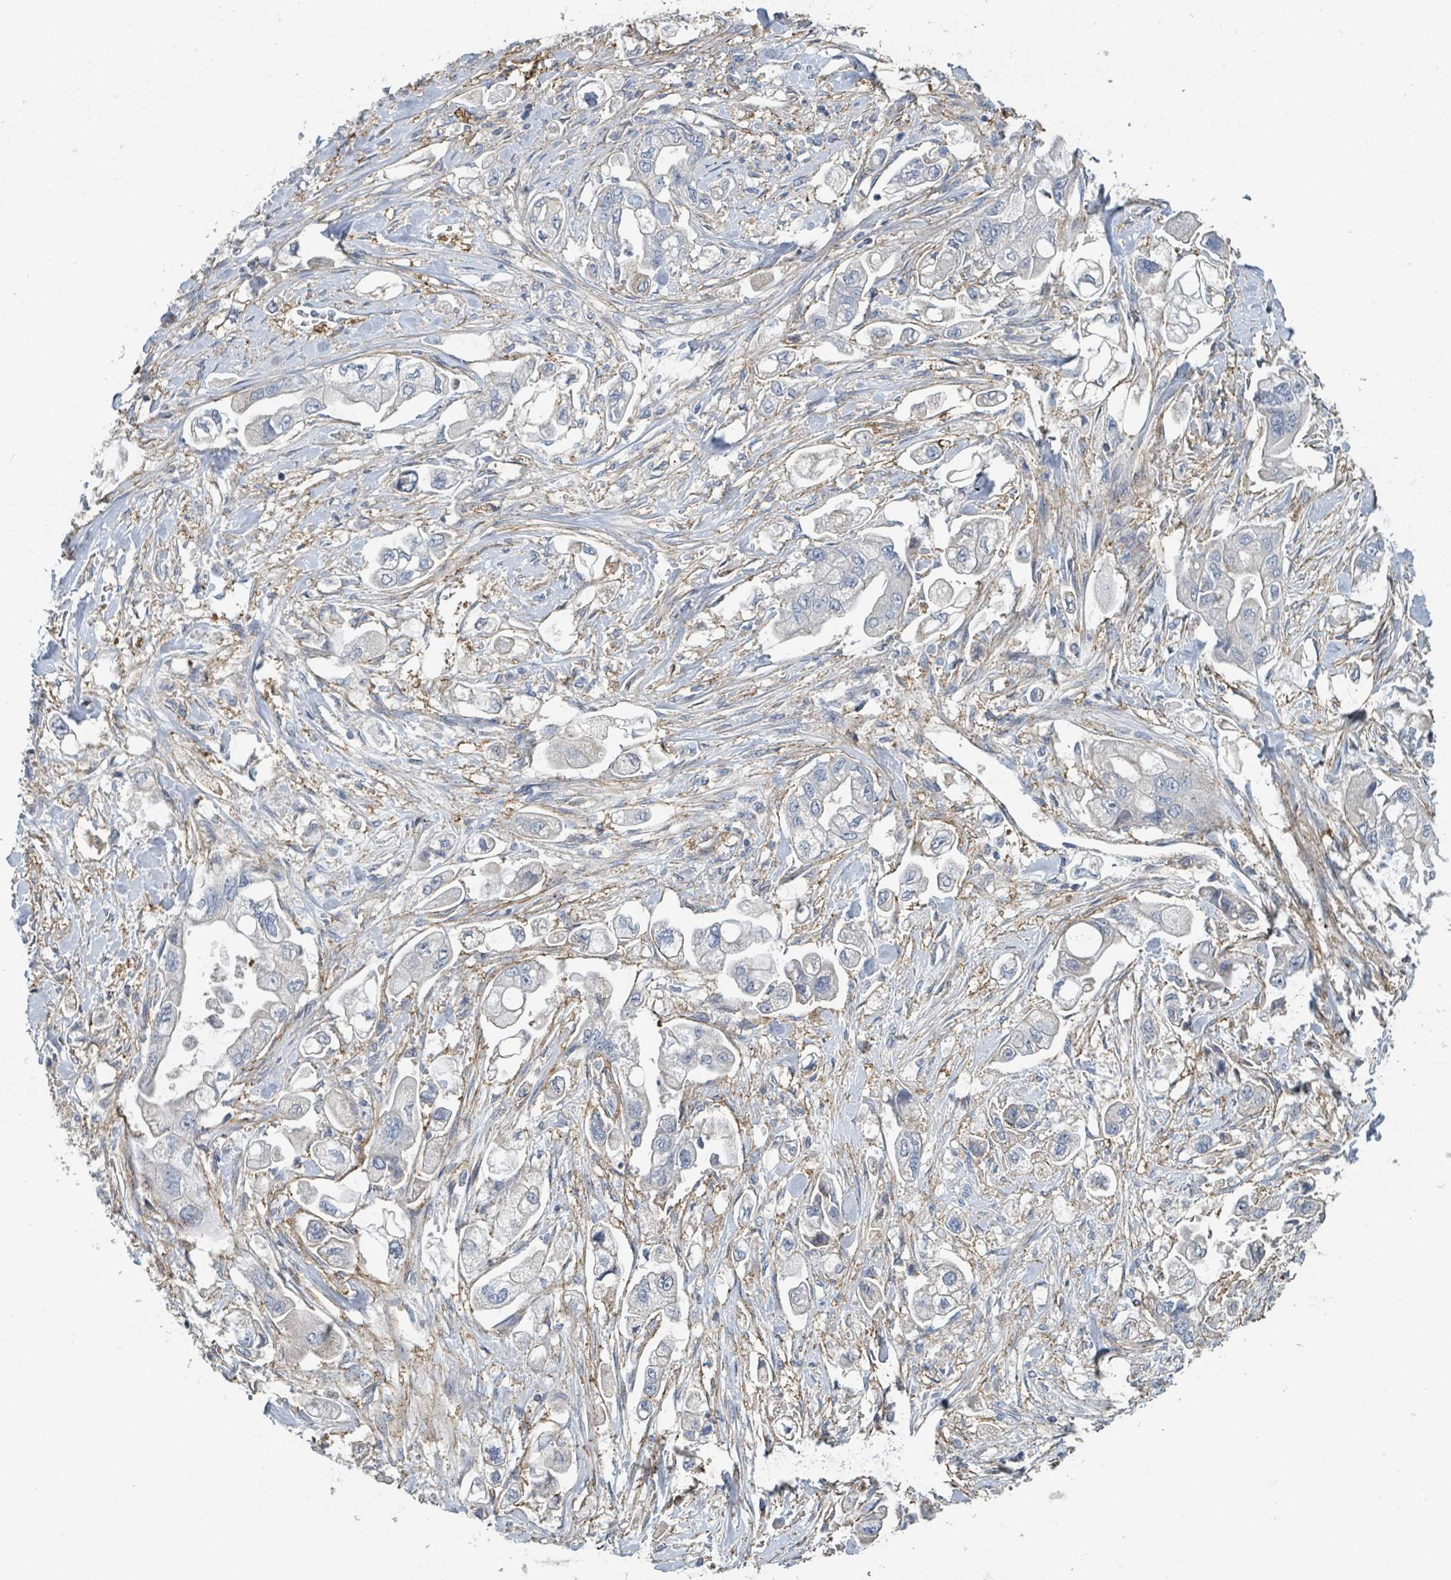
{"staining": {"intensity": "negative", "quantity": "none", "location": "none"}, "tissue": "stomach cancer", "cell_type": "Tumor cells", "image_type": "cancer", "snomed": [{"axis": "morphology", "description": "Adenocarcinoma, NOS"}, {"axis": "topography", "description": "Stomach"}], "caption": "Immunohistochemistry of stomach adenocarcinoma demonstrates no staining in tumor cells.", "gene": "LRRC42", "patient": {"sex": "male", "age": 62}}